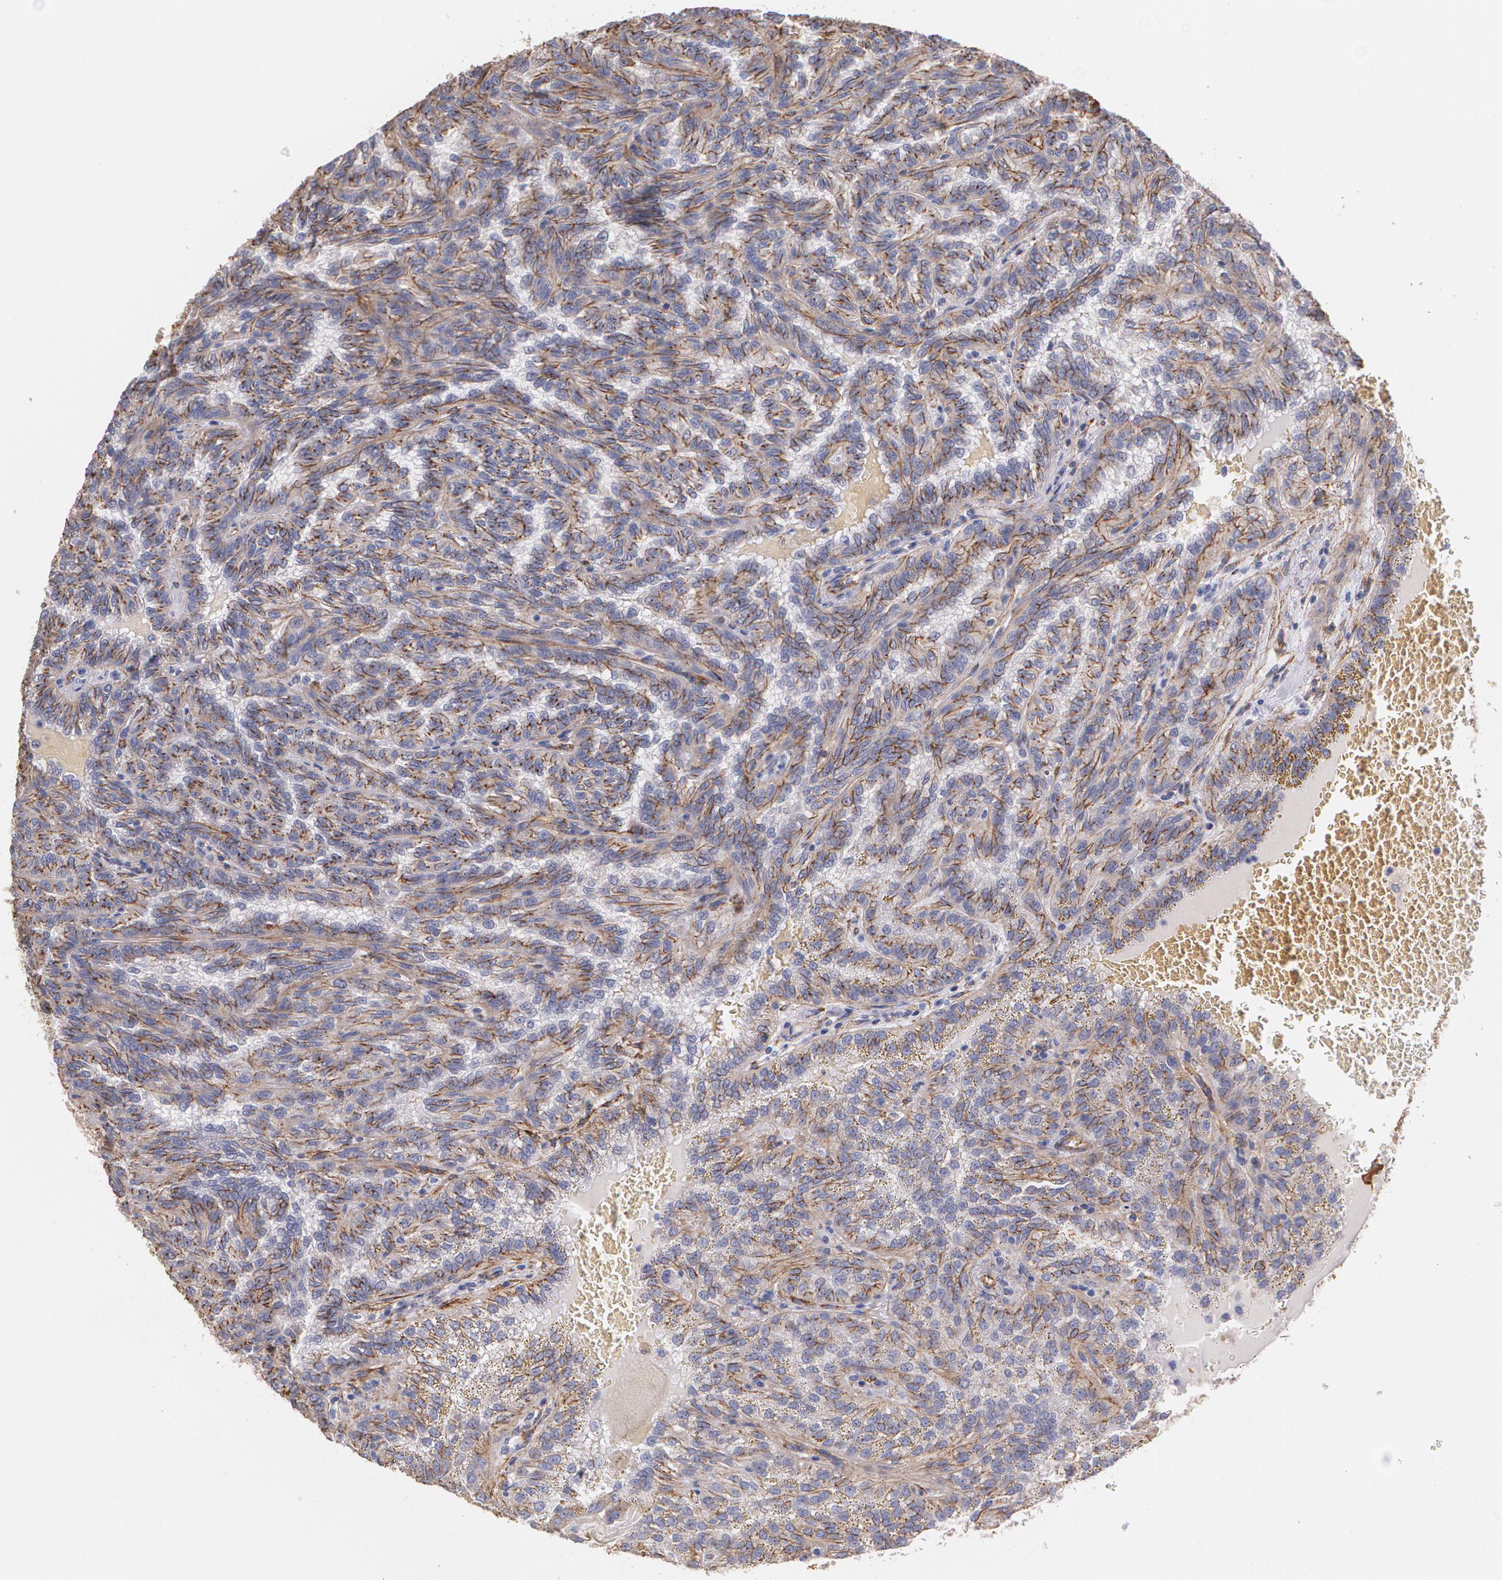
{"staining": {"intensity": "moderate", "quantity": ">75%", "location": "cytoplasmic/membranous"}, "tissue": "renal cancer", "cell_type": "Tumor cells", "image_type": "cancer", "snomed": [{"axis": "morphology", "description": "Inflammation, NOS"}, {"axis": "morphology", "description": "Adenocarcinoma, NOS"}, {"axis": "topography", "description": "Kidney"}], "caption": "A photomicrograph of human renal cancer stained for a protein exhibits moderate cytoplasmic/membranous brown staining in tumor cells.", "gene": "TJP1", "patient": {"sex": "male", "age": 68}}